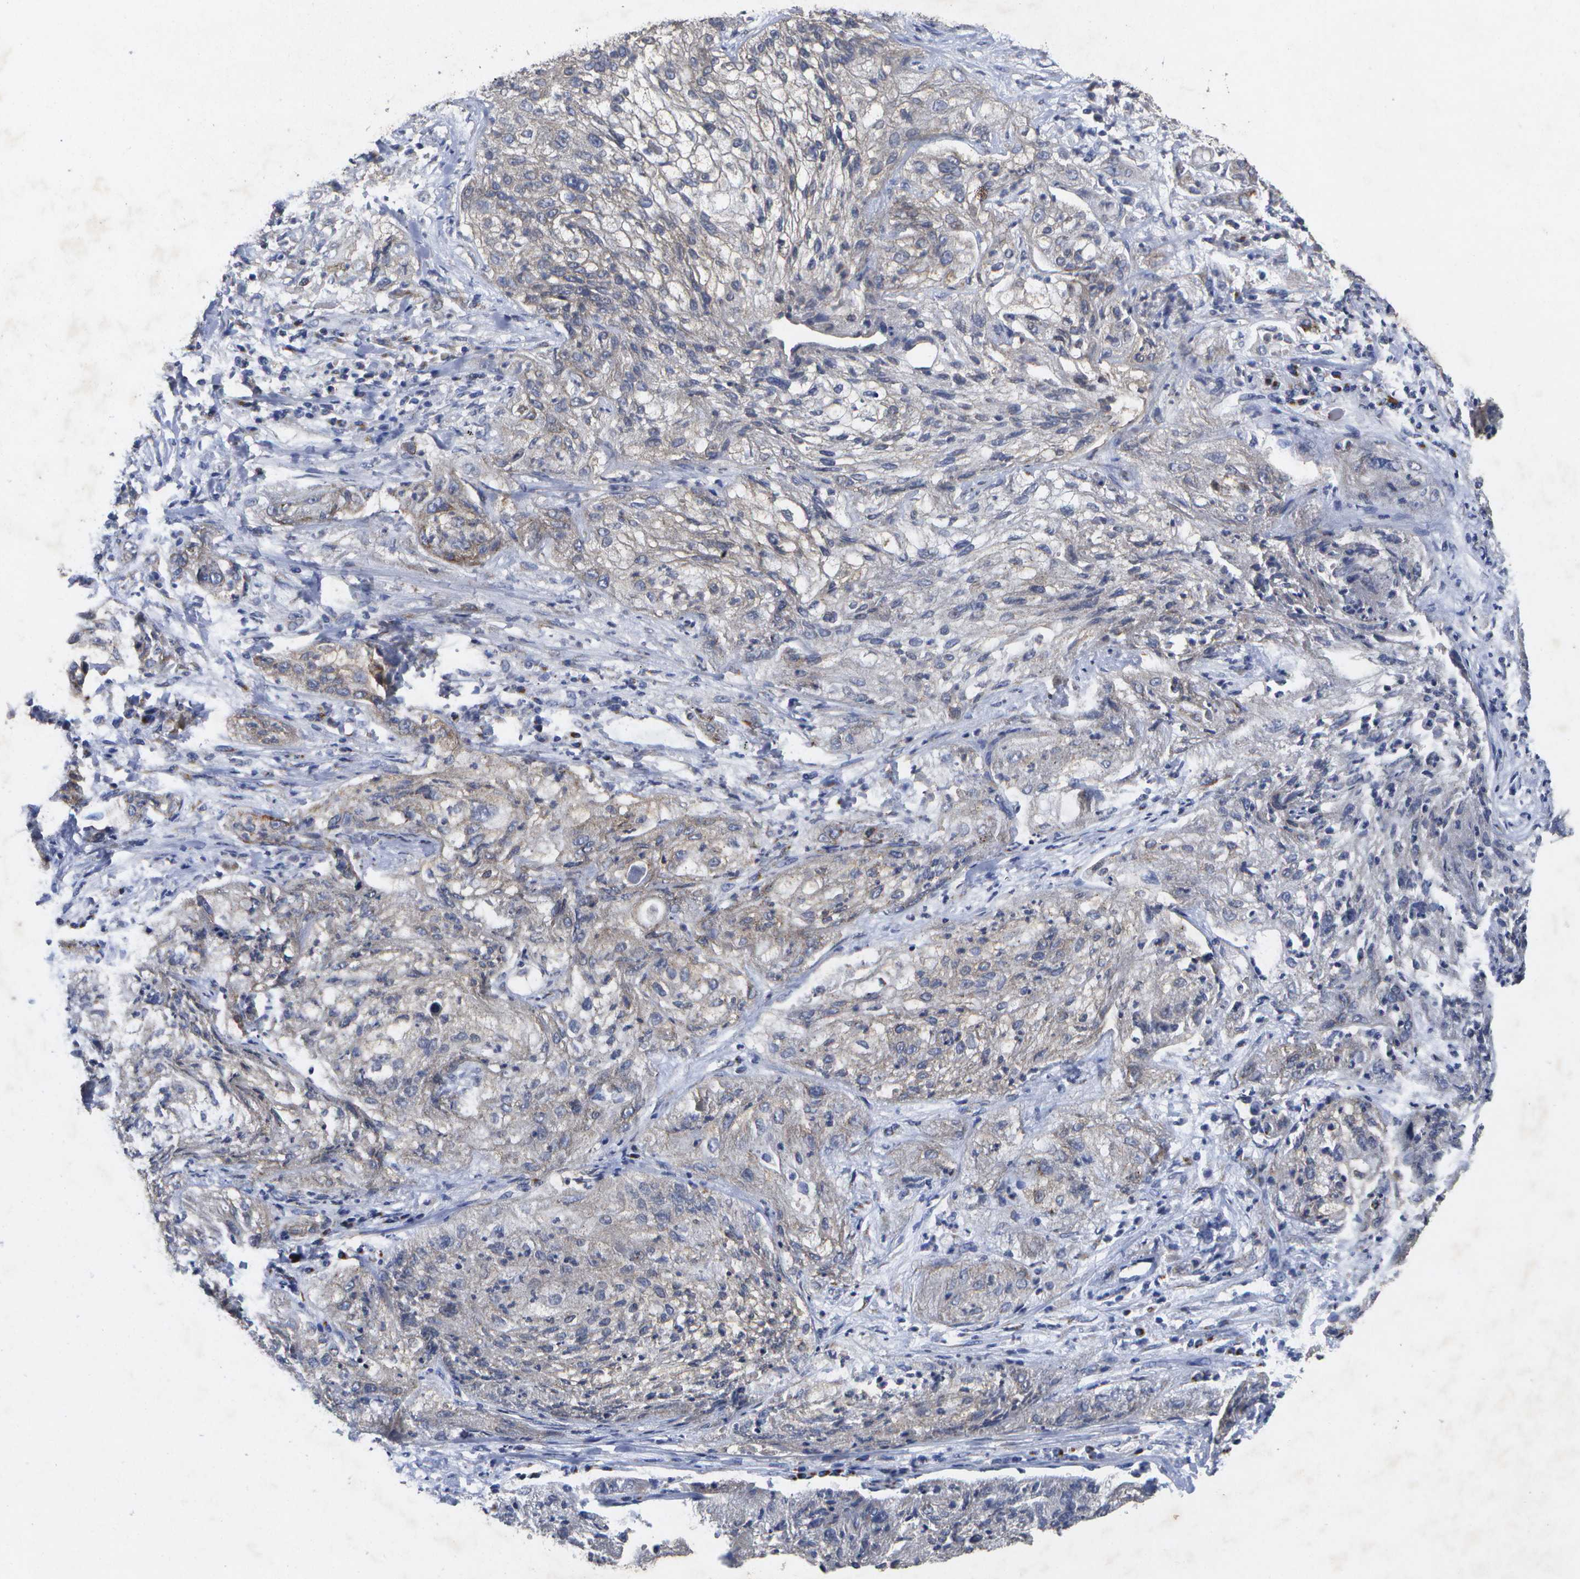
{"staining": {"intensity": "moderate", "quantity": "25%-75%", "location": "cytoplasmic/membranous"}, "tissue": "lung cancer", "cell_type": "Tumor cells", "image_type": "cancer", "snomed": [{"axis": "morphology", "description": "Inflammation, NOS"}, {"axis": "morphology", "description": "Squamous cell carcinoma, NOS"}, {"axis": "topography", "description": "Lymph node"}, {"axis": "topography", "description": "Soft tissue"}, {"axis": "topography", "description": "Lung"}], "caption": "Immunohistochemical staining of lung cancer shows moderate cytoplasmic/membranous protein positivity in about 25%-75% of tumor cells. Using DAB (brown) and hematoxylin (blue) stains, captured at high magnification using brightfield microscopy.", "gene": "KDELR1", "patient": {"sex": "male", "age": 66}}